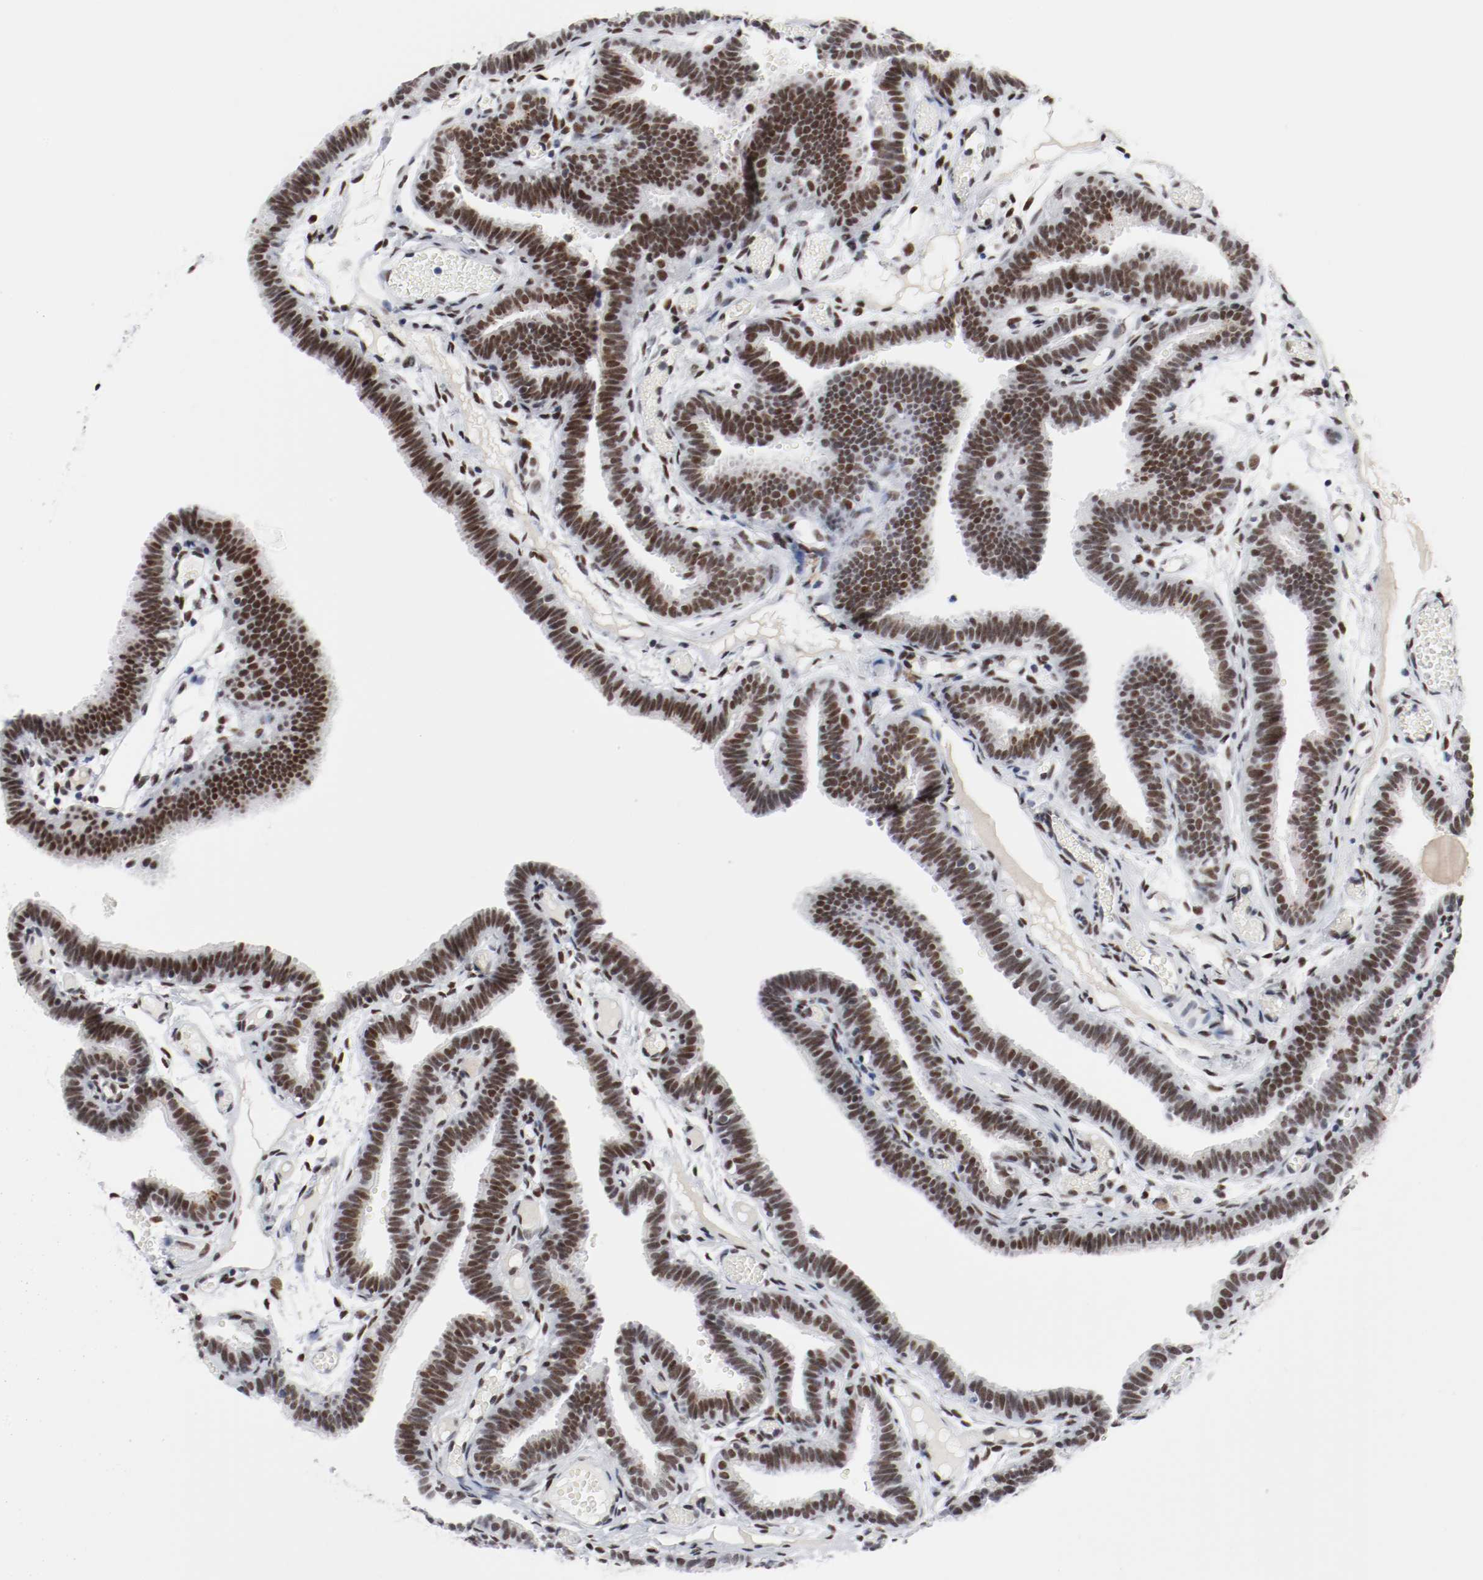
{"staining": {"intensity": "strong", "quantity": ">75%", "location": "nuclear"}, "tissue": "fallopian tube", "cell_type": "Glandular cells", "image_type": "normal", "snomed": [{"axis": "morphology", "description": "Normal tissue, NOS"}, {"axis": "topography", "description": "Fallopian tube"}], "caption": "Protein expression analysis of benign fallopian tube demonstrates strong nuclear staining in about >75% of glandular cells. (Stains: DAB in brown, nuclei in blue, Microscopy: brightfield microscopy at high magnification).", "gene": "ARNT", "patient": {"sex": "female", "age": 29}}